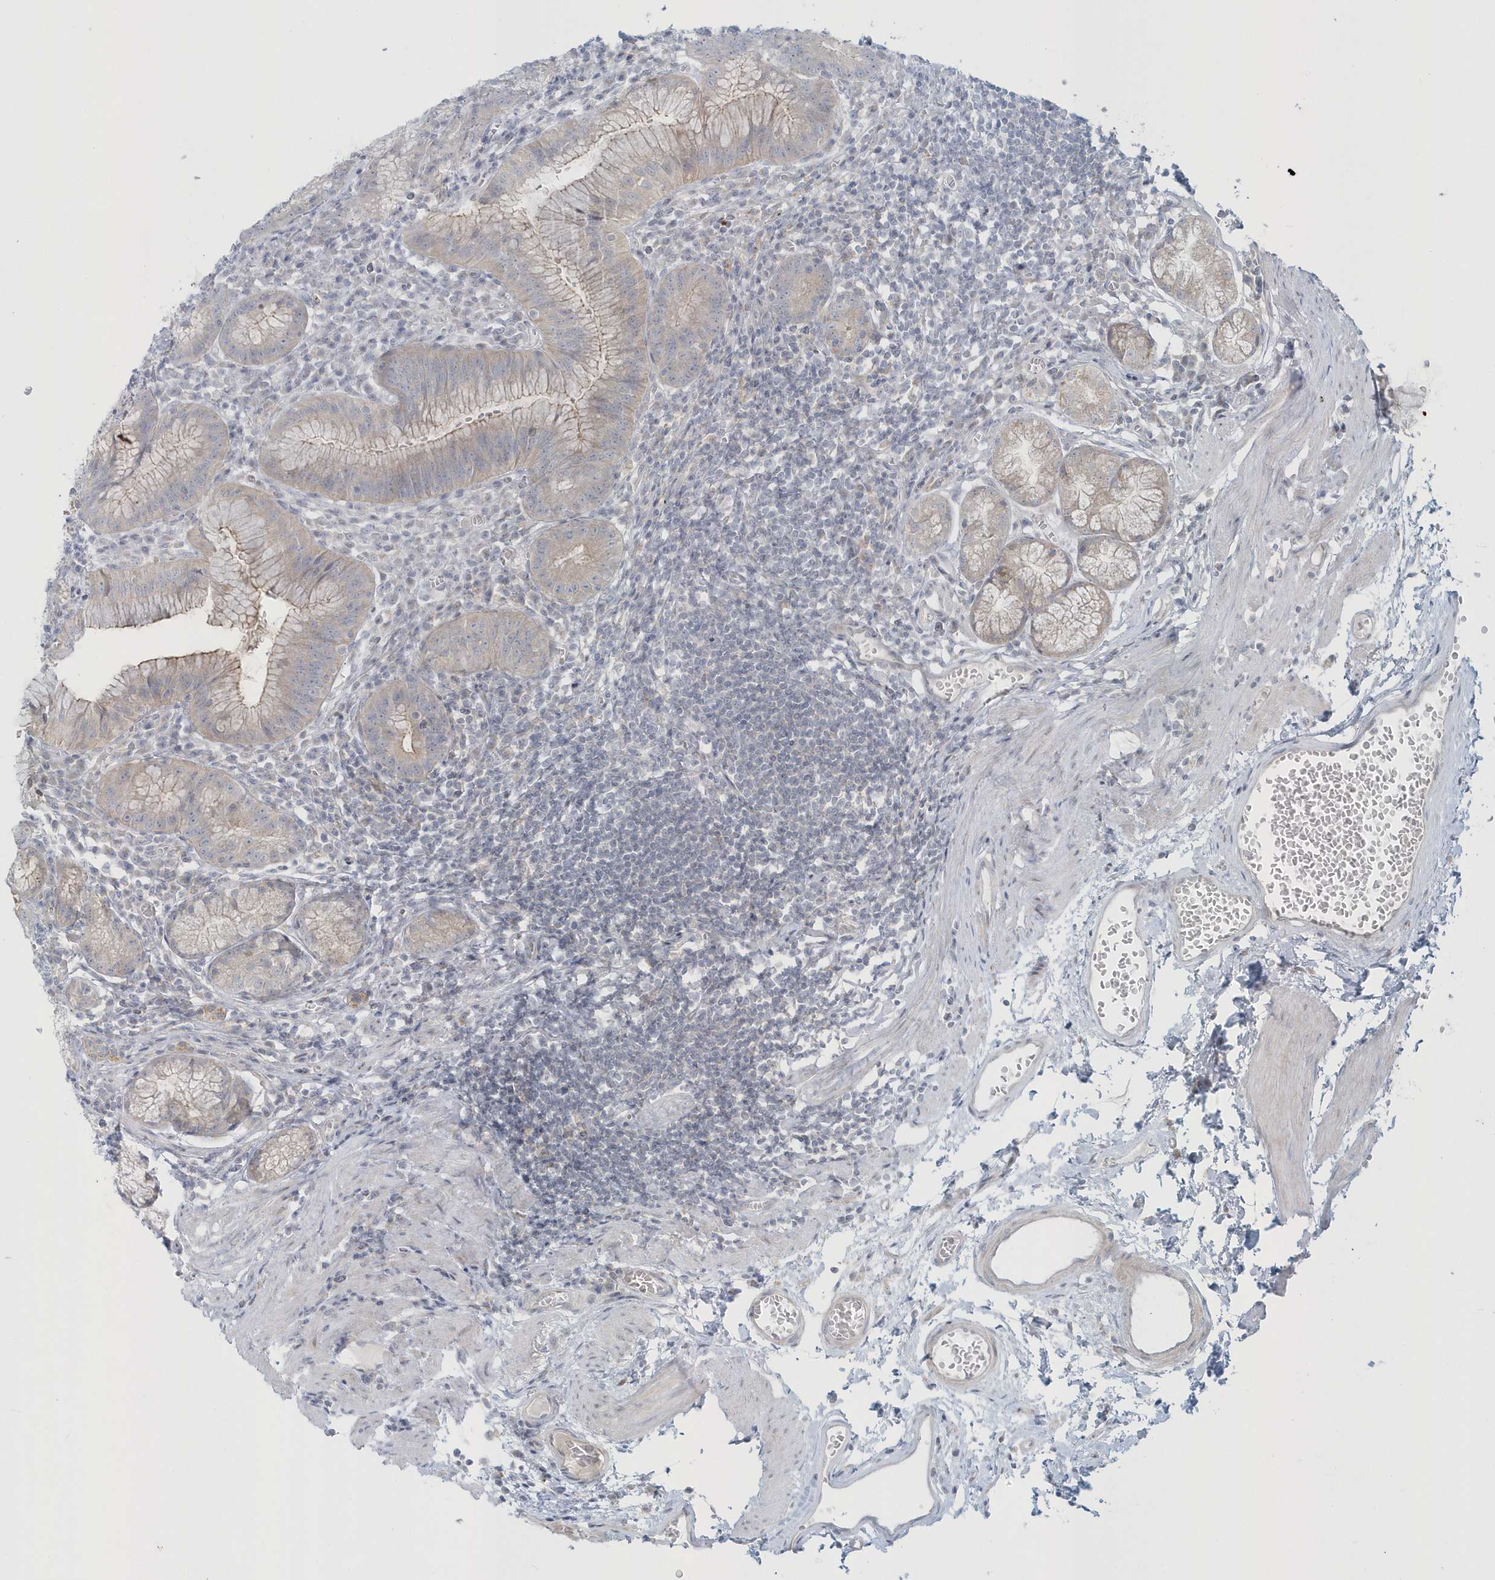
{"staining": {"intensity": "weak", "quantity": "<25%", "location": "cytoplasmic/membranous"}, "tissue": "stomach", "cell_type": "Glandular cells", "image_type": "normal", "snomed": [{"axis": "morphology", "description": "Normal tissue, NOS"}, {"axis": "topography", "description": "Stomach"}], "caption": "This is a micrograph of immunohistochemistry staining of normal stomach, which shows no expression in glandular cells.", "gene": "BLTP3A", "patient": {"sex": "male", "age": 55}}